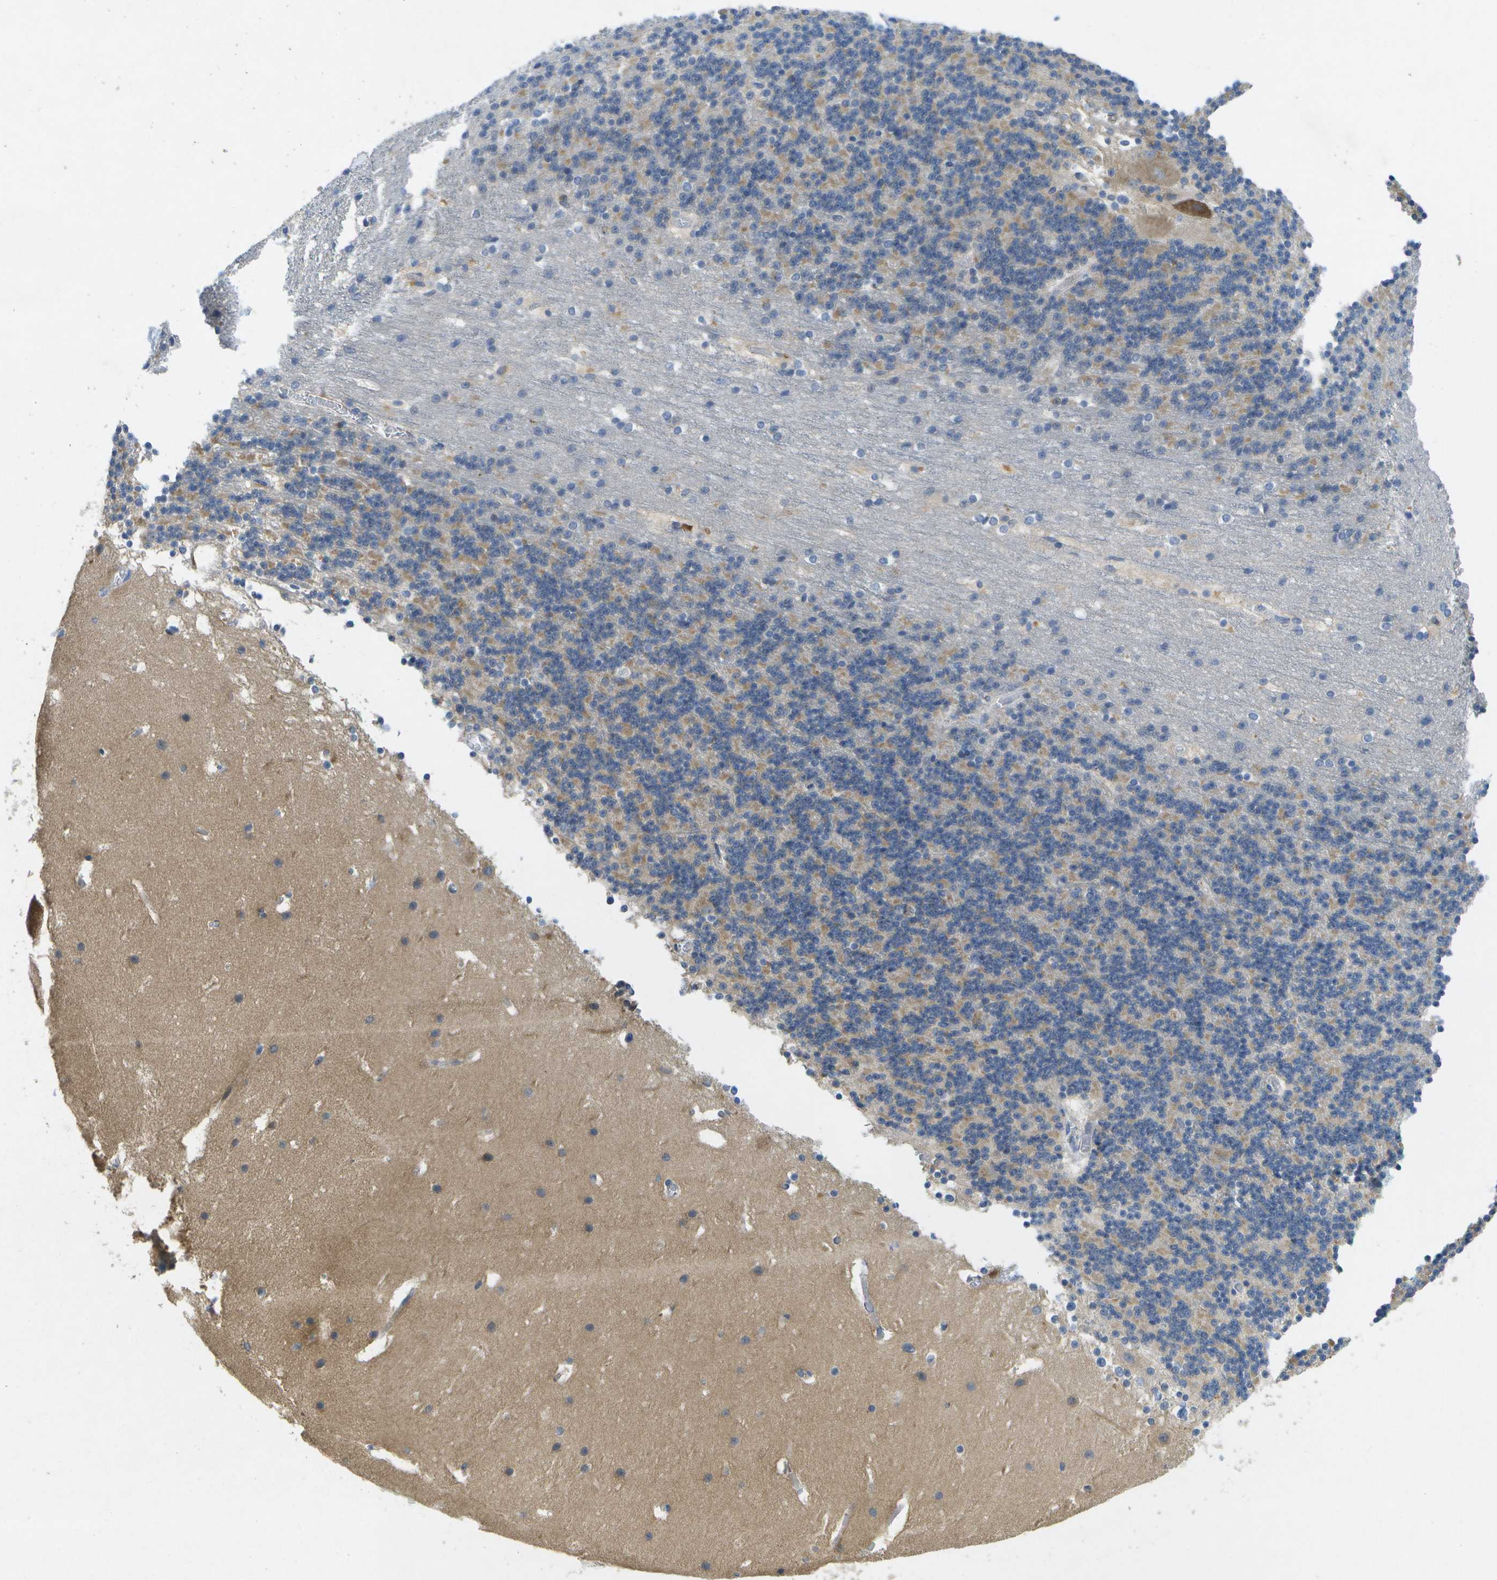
{"staining": {"intensity": "weak", "quantity": "25%-75%", "location": "cytoplasmic/membranous"}, "tissue": "cerebellum", "cell_type": "Cells in granular layer", "image_type": "normal", "snomed": [{"axis": "morphology", "description": "Normal tissue, NOS"}, {"axis": "topography", "description": "Cerebellum"}], "caption": "Immunohistochemistry (IHC) image of benign cerebellum: human cerebellum stained using immunohistochemistry (IHC) exhibits low levels of weak protein expression localized specifically in the cytoplasmic/membranous of cells in granular layer, appearing as a cytoplasmic/membranous brown color.", "gene": "LIPG", "patient": {"sex": "male", "age": 45}}